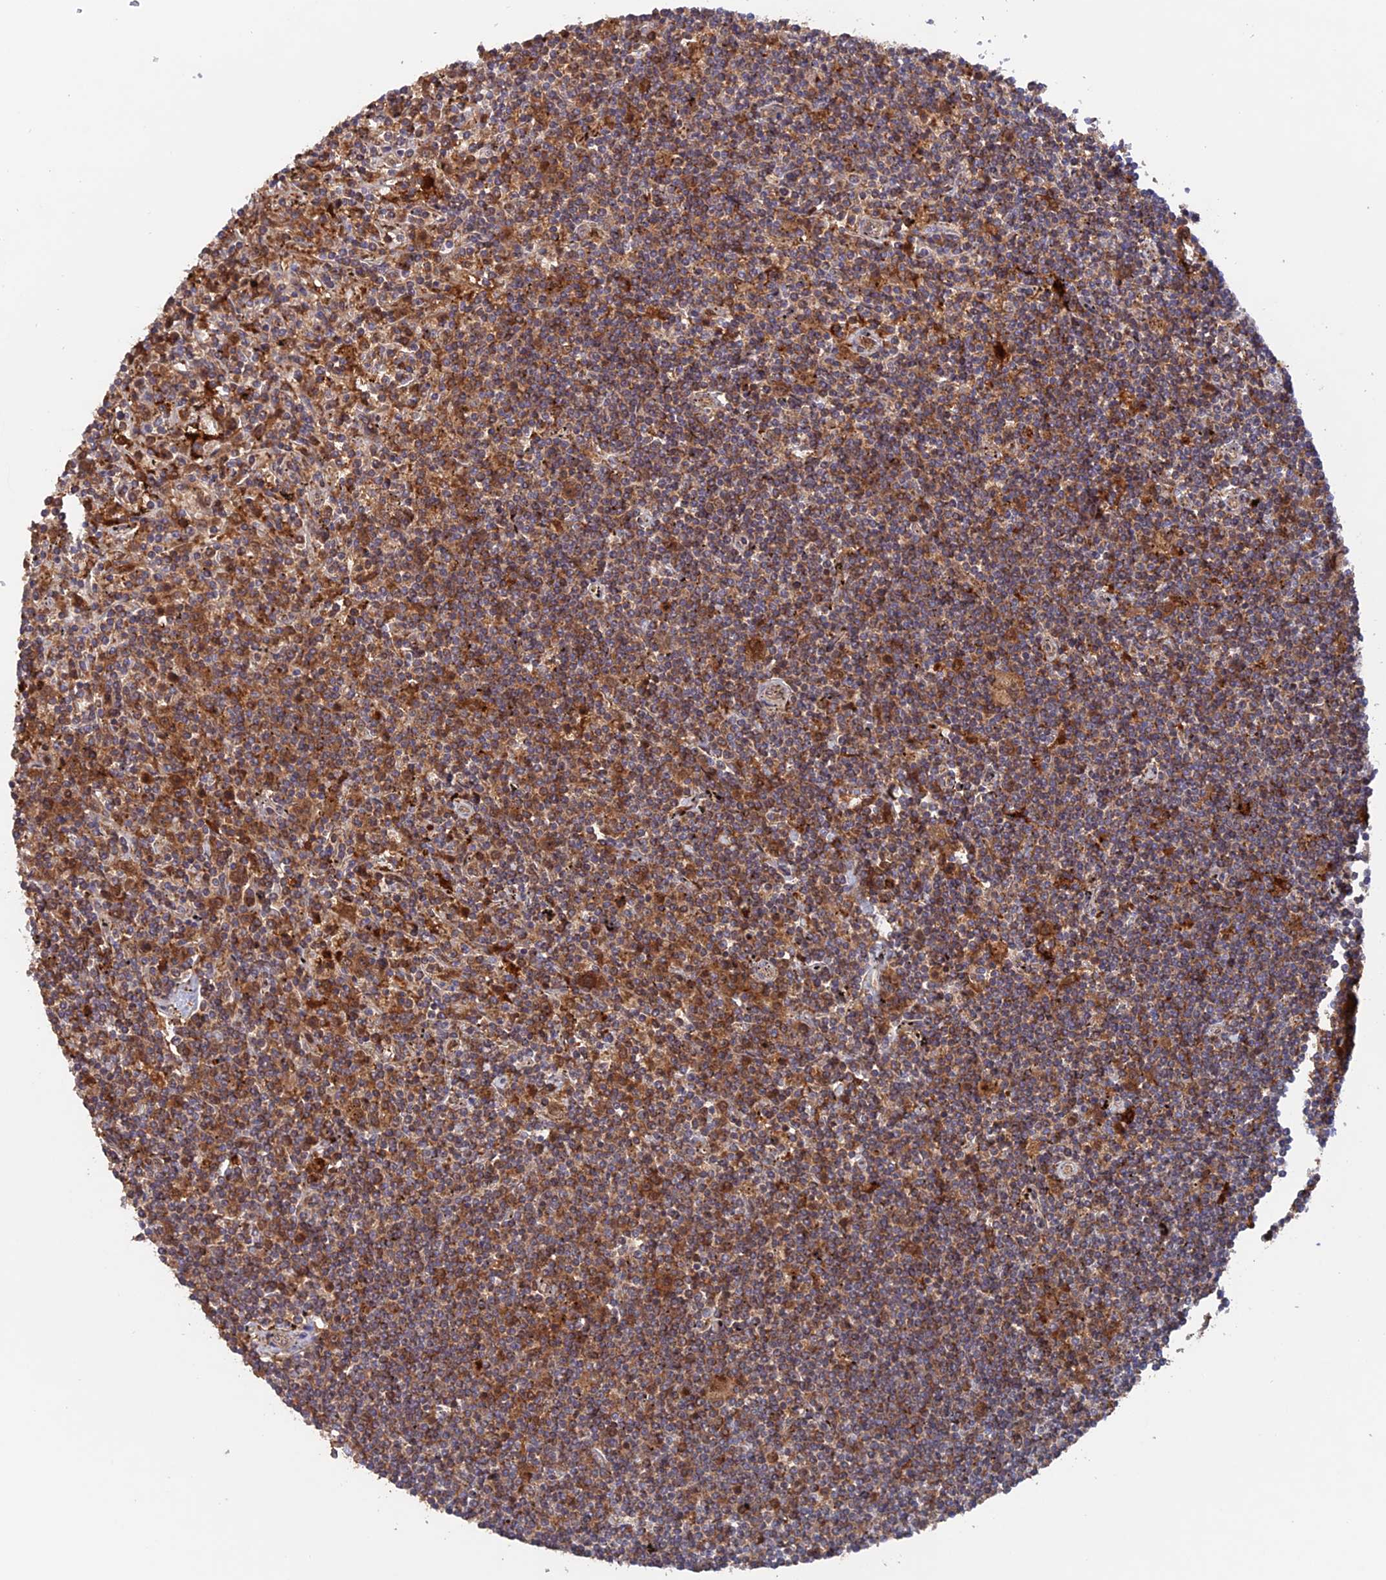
{"staining": {"intensity": "moderate", "quantity": "<25%", "location": "cytoplasmic/membranous"}, "tissue": "lymphoma", "cell_type": "Tumor cells", "image_type": "cancer", "snomed": [{"axis": "morphology", "description": "Malignant lymphoma, non-Hodgkin's type, Low grade"}, {"axis": "topography", "description": "Spleen"}], "caption": "The image shows staining of lymphoma, revealing moderate cytoplasmic/membranous protein staining (brown color) within tumor cells.", "gene": "DTYMK", "patient": {"sex": "male", "age": 76}}